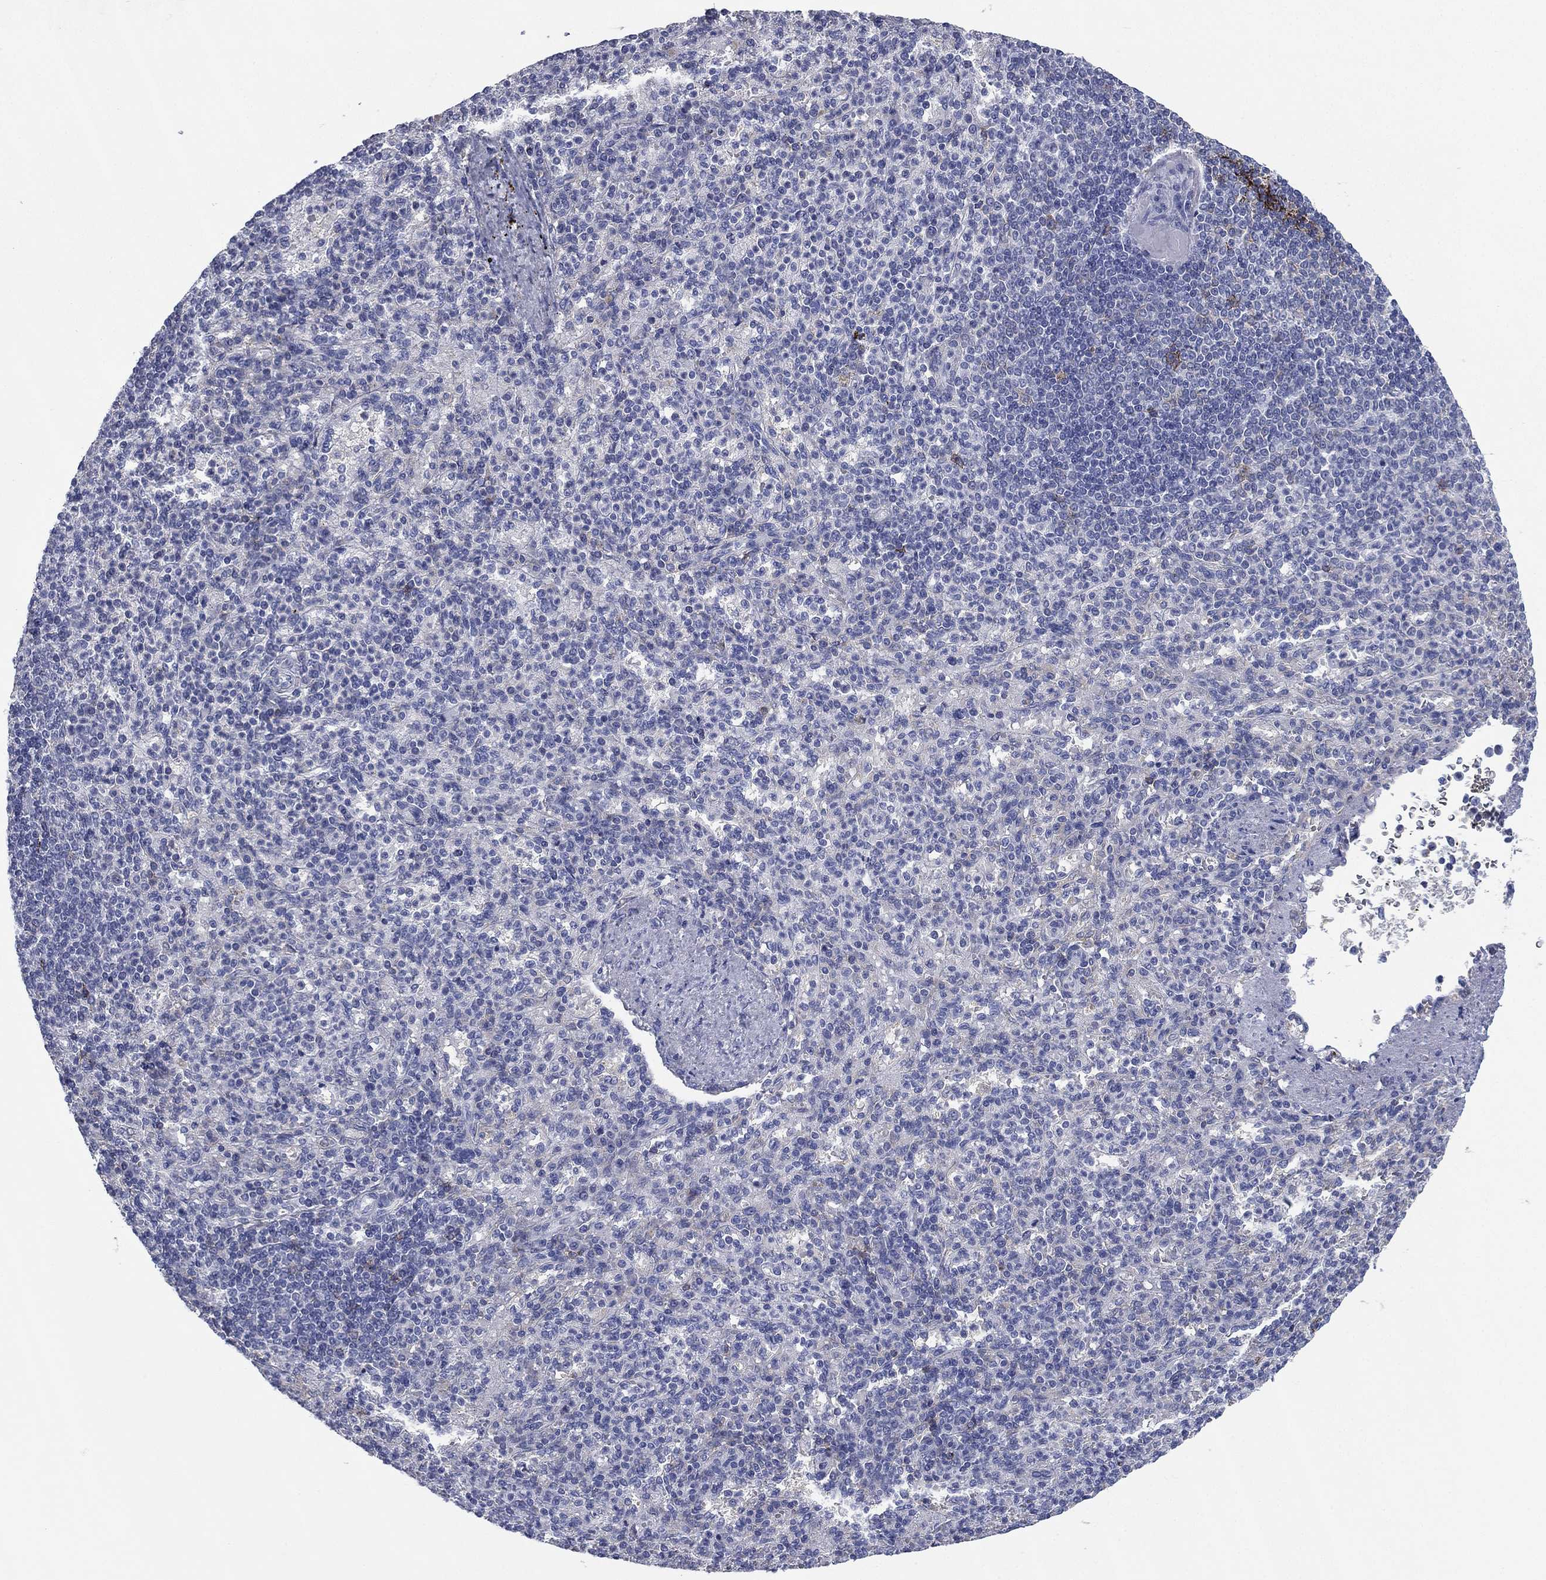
{"staining": {"intensity": "negative", "quantity": "none", "location": "none"}, "tissue": "spleen", "cell_type": "Cells in red pulp", "image_type": "normal", "snomed": [{"axis": "morphology", "description": "Normal tissue, NOS"}, {"axis": "topography", "description": "Spleen"}], "caption": "Spleen was stained to show a protein in brown. There is no significant expression in cells in red pulp. (Immunohistochemistry (ihc), brightfield microscopy, high magnification).", "gene": "FCER2", "patient": {"sex": "female", "age": 74}}